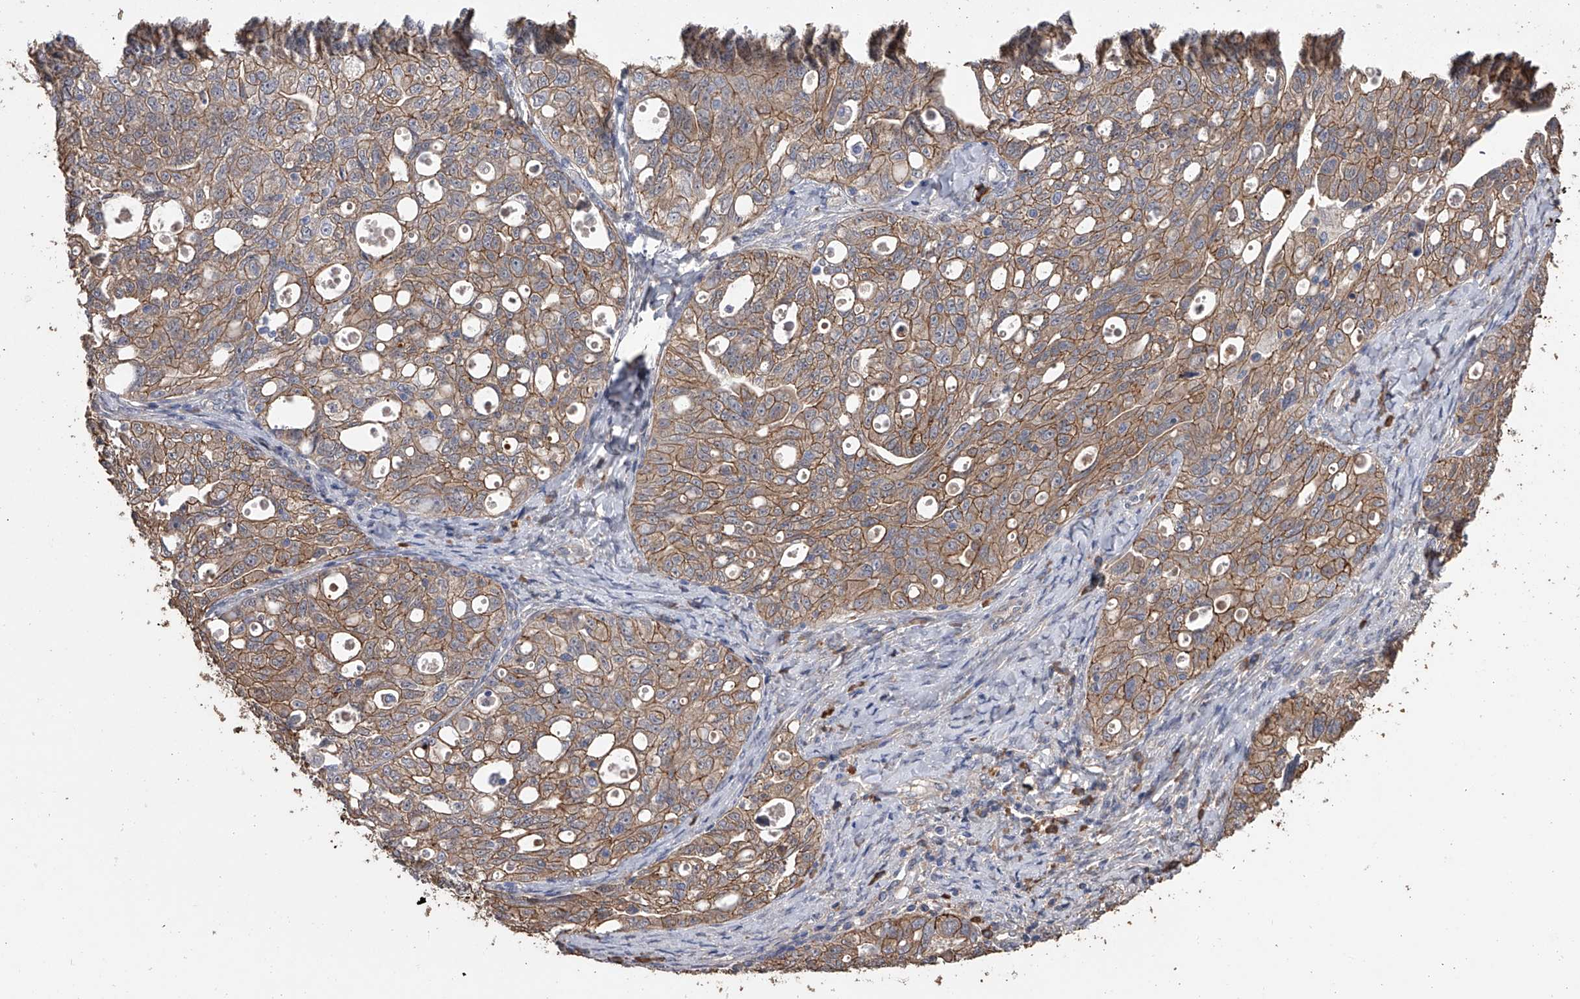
{"staining": {"intensity": "moderate", "quantity": ">75%", "location": "cytoplasmic/membranous"}, "tissue": "ovarian cancer", "cell_type": "Tumor cells", "image_type": "cancer", "snomed": [{"axis": "morphology", "description": "Carcinoma, NOS"}, {"axis": "morphology", "description": "Cystadenocarcinoma, serous, NOS"}, {"axis": "topography", "description": "Ovary"}], "caption": "Human serous cystadenocarcinoma (ovarian) stained for a protein (brown) demonstrates moderate cytoplasmic/membranous positive expression in about >75% of tumor cells.", "gene": "ZNF343", "patient": {"sex": "female", "age": 69}}